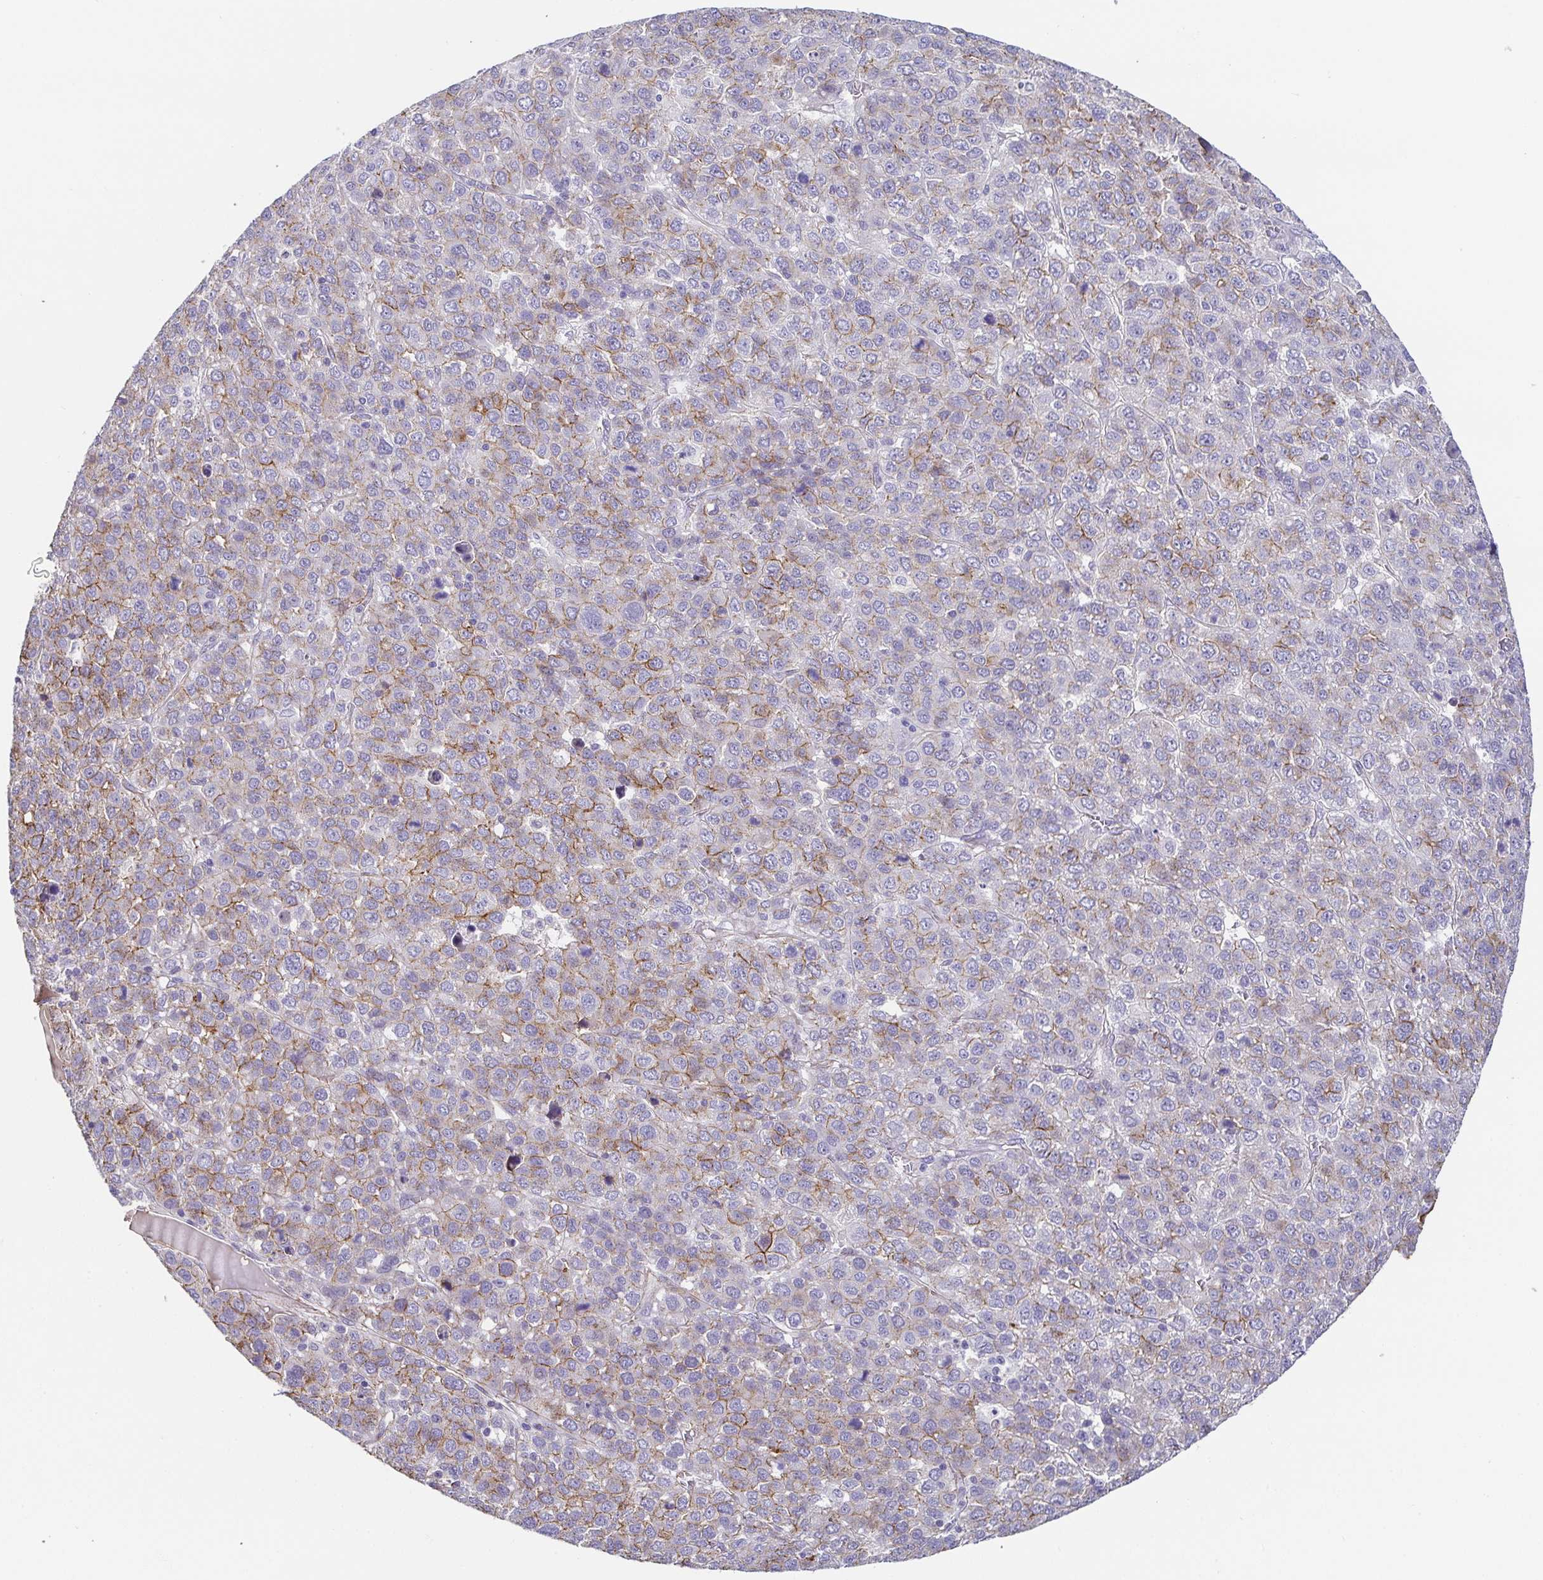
{"staining": {"intensity": "weak", "quantity": "<25%", "location": "cytoplasmic/membranous"}, "tissue": "liver cancer", "cell_type": "Tumor cells", "image_type": "cancer", "snomed": [{"axis": "morphology", "description": "Carcinoma, Hepatocellular, NOS"}, {"axis": "topography", "description": "Liver"}], "caption": "Immunohistochemical staining of liver hepatocellular carcinoma reveals no significant expression in tumor cells.", "gene": "PIWIL3", "patient": {"sex": "male", "age": 69}}